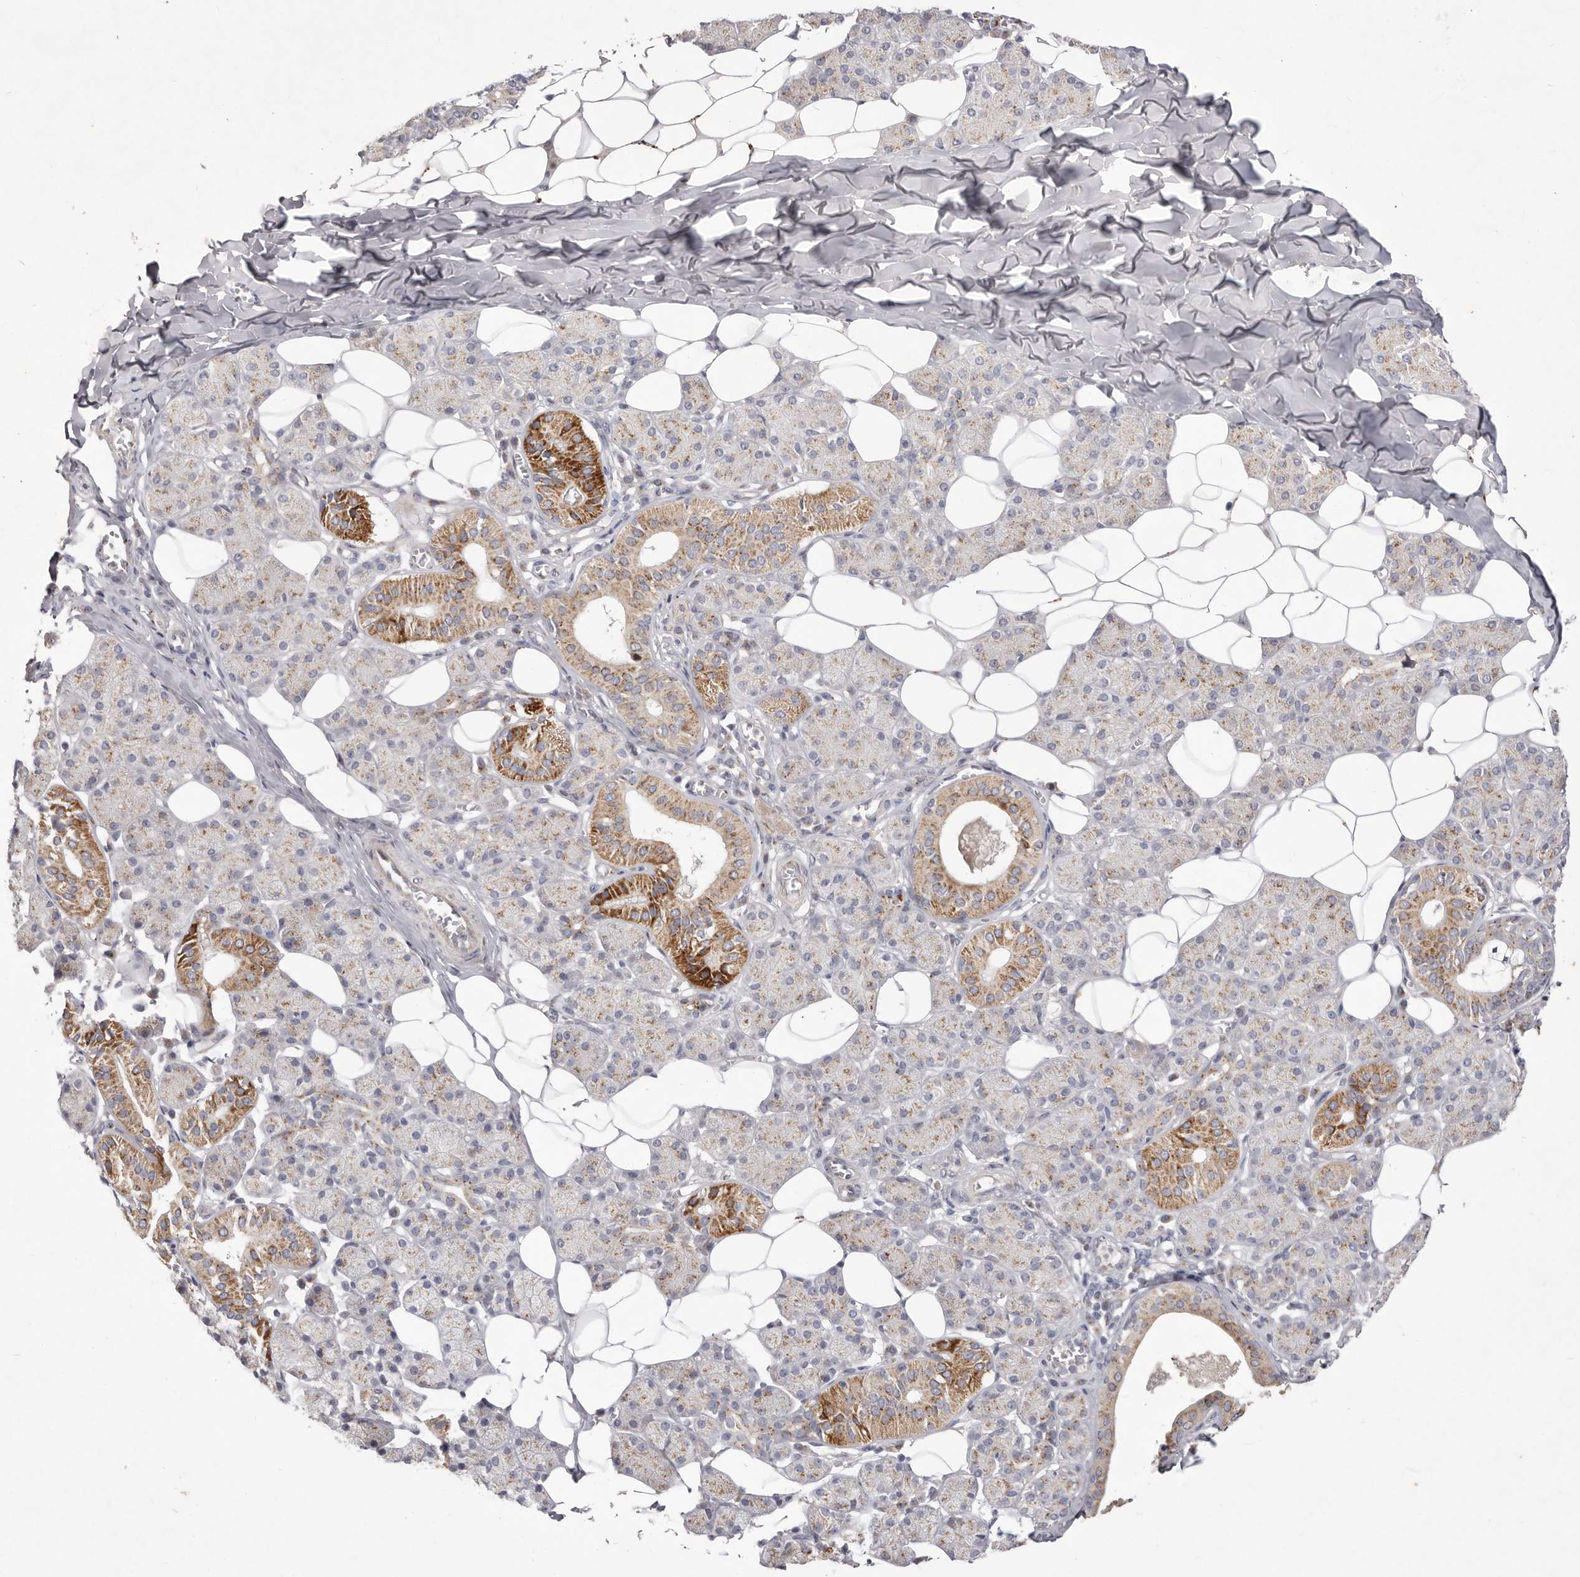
{"staining": {"intensity": "moderate", "quantity": "25%-75%", "location": "cytoplasmic/membranous"}, "tissue": "salivary gland", "cell_type": "Glandular cells", "image_type": "normal", "snomed": [{"axis": "morphology", "description": "Normal tissue, NOS"}, {"axis": "topography", "description": "Salivary gland"}], "caption": "Immunohistochemical staining of benign salivary gland shows moderate cytoplasmic/membranous protein positivity in about 25%-75% of glandular cells. (DAB (3,3'-diaminobenzidine) IHC with brightfield microscopy, high magnification).", "gene": "USP24", "patient": {"sex": "female", "age": 33}}